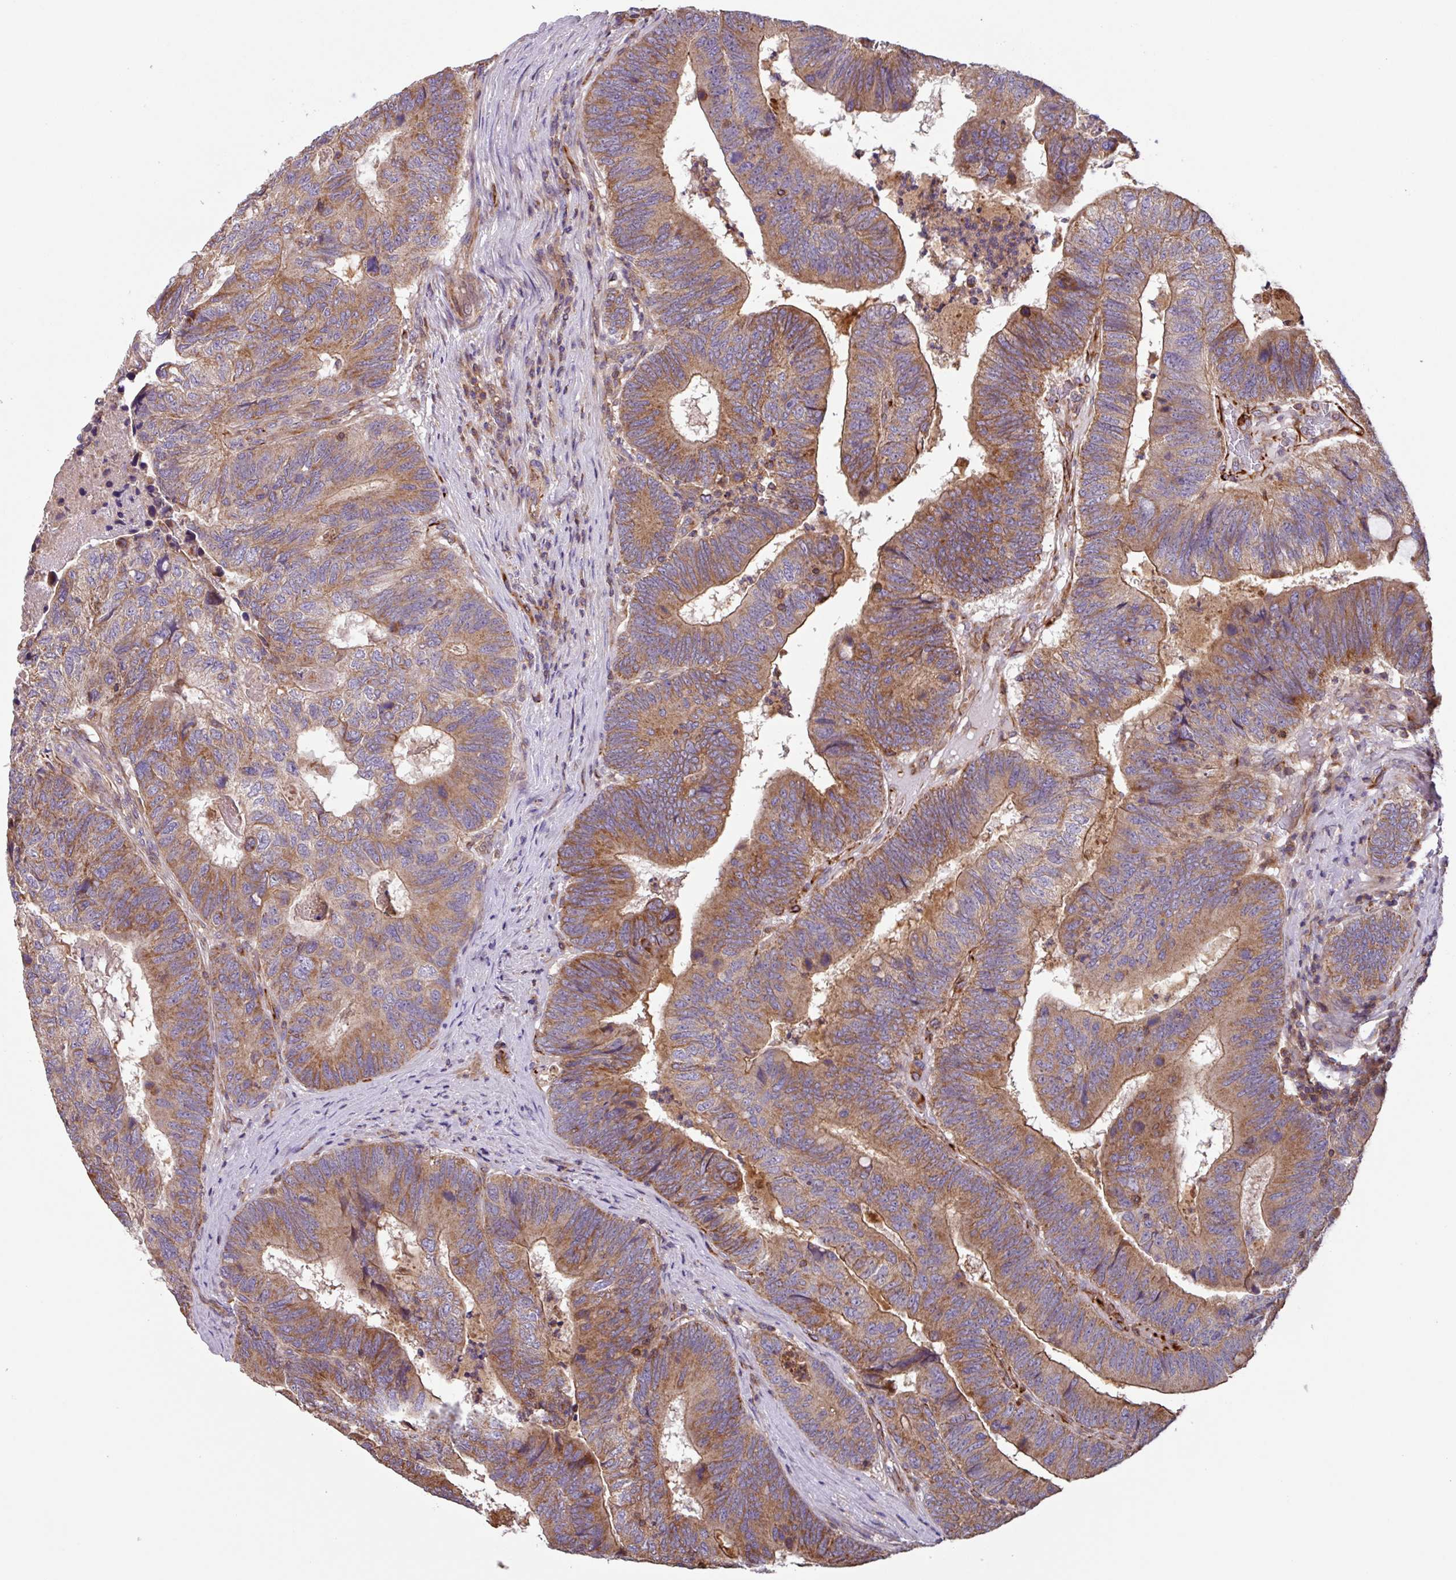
{"staining": {"intensity": "moderate", "quantity": ">75%", "location": "cytoplasmic/membranous"}, "tissue": "colorectal cancer", "cell_type": "Tumor cells", "image_type": "cancer", "snomed": [{"axis": "morphology", "description": "Adenocarcinoma, NOS"}, {"axis": "topography", "description": "Colon"}], "caption": "IHC staining of colorectal cancer, which demonstrates medium levels of moderate cytoplasmic/membranous positivity in approximately >75% of tumor cells indicating moderate cytoplasmic/membranous protein staining. The staining was performed using DAB (brown) for protein detection and nuclei were counterstained in hematoxylin (blue).", "gene": "PLEKHD1", "patient": {"sex": "female", "age": 67}}